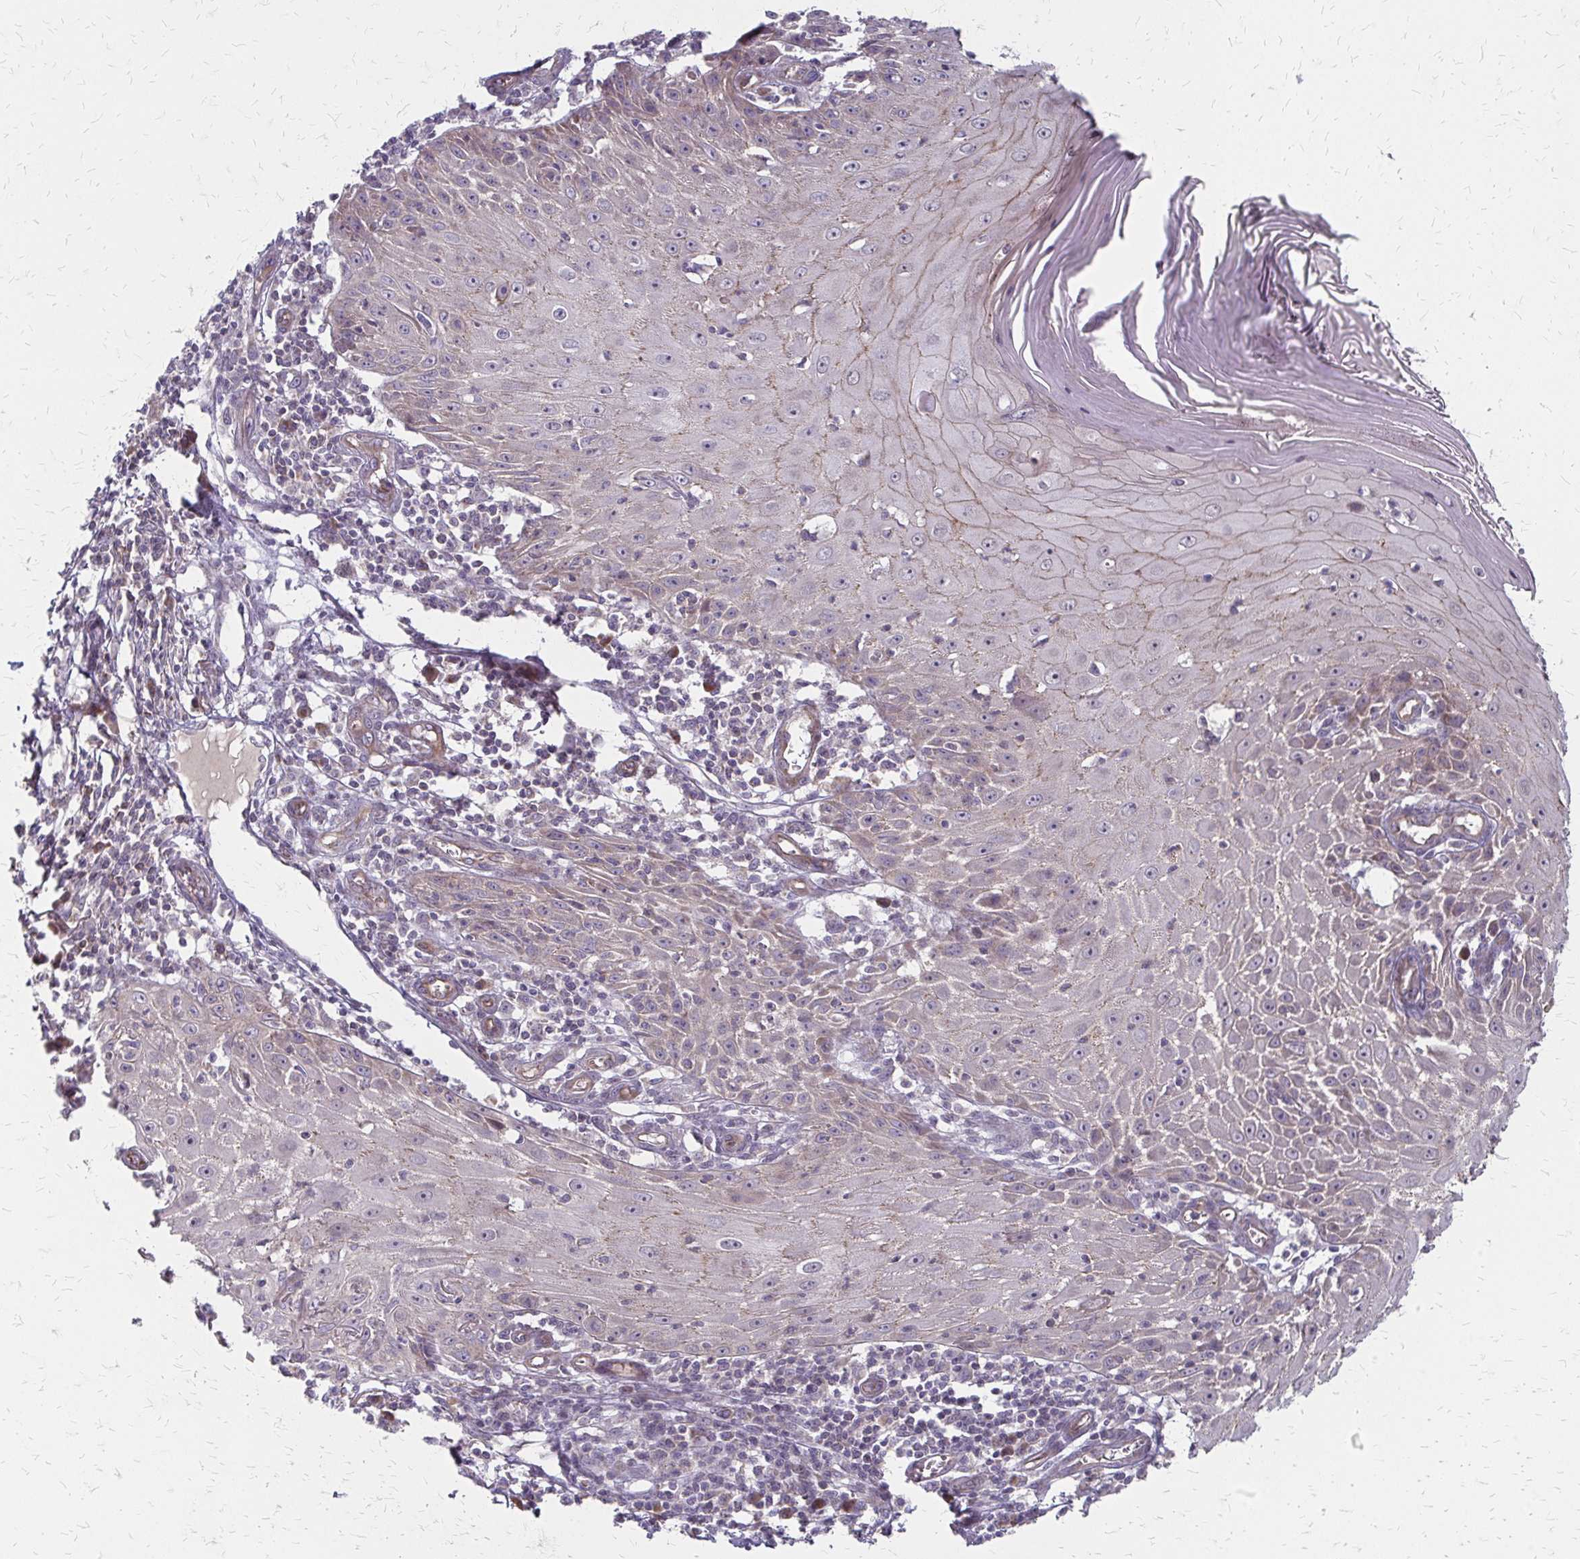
{"staining": {"intensity": "negative", "quantity": "none", "location": "none"}, "tissue": "skin cancer", "cell_type": "Tumor cells", "image_type": "cancer", "snomed": [{"axis": "morphology", "description": "Squamous cell carcinoma, NOS"}, {"axis": "topography", "description": "Skin"}], "caption": "Protein analysis of skin squamous cell carcinoma demonstrates no significant staining in tumor cells.", "gene": "ZNF383", "patient": {"sex": "female", "age": 73}}